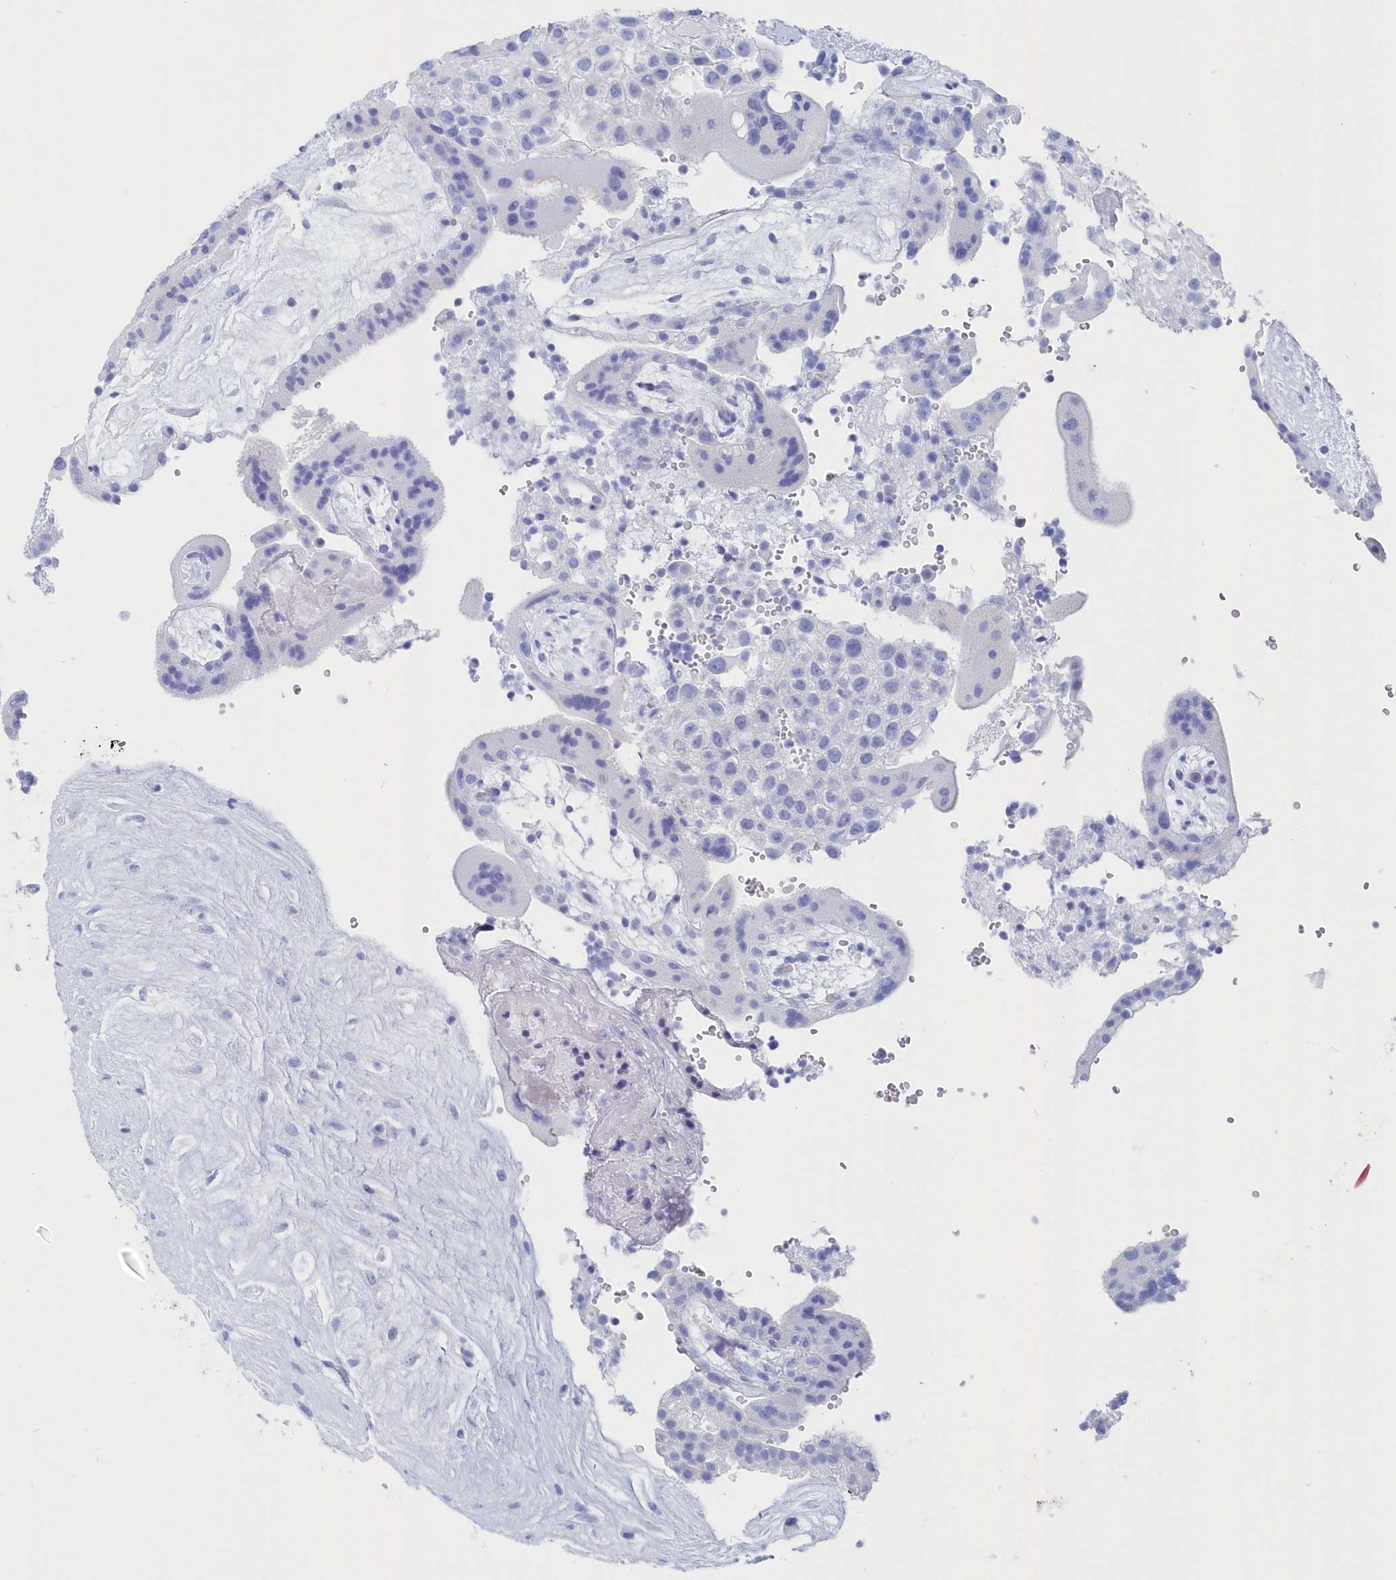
{"staining": {"intensity": "negative", "quantity": "none", "location": "none"}, "tissue": "placenta", "cell_type": "Trophoblastic cells", "image_type": "normal", "snomed": [{"axis": "morphology", "description": "Normal tissue, NOS"}, {"axis": "topography", "description": "Placenta"}], "caption": "An image of placenta stained for a protein reveals no brown staining in trophoblastic cells.", "gene": "CSNK1G2", "patient": {"sex": "female", "age": 18}}